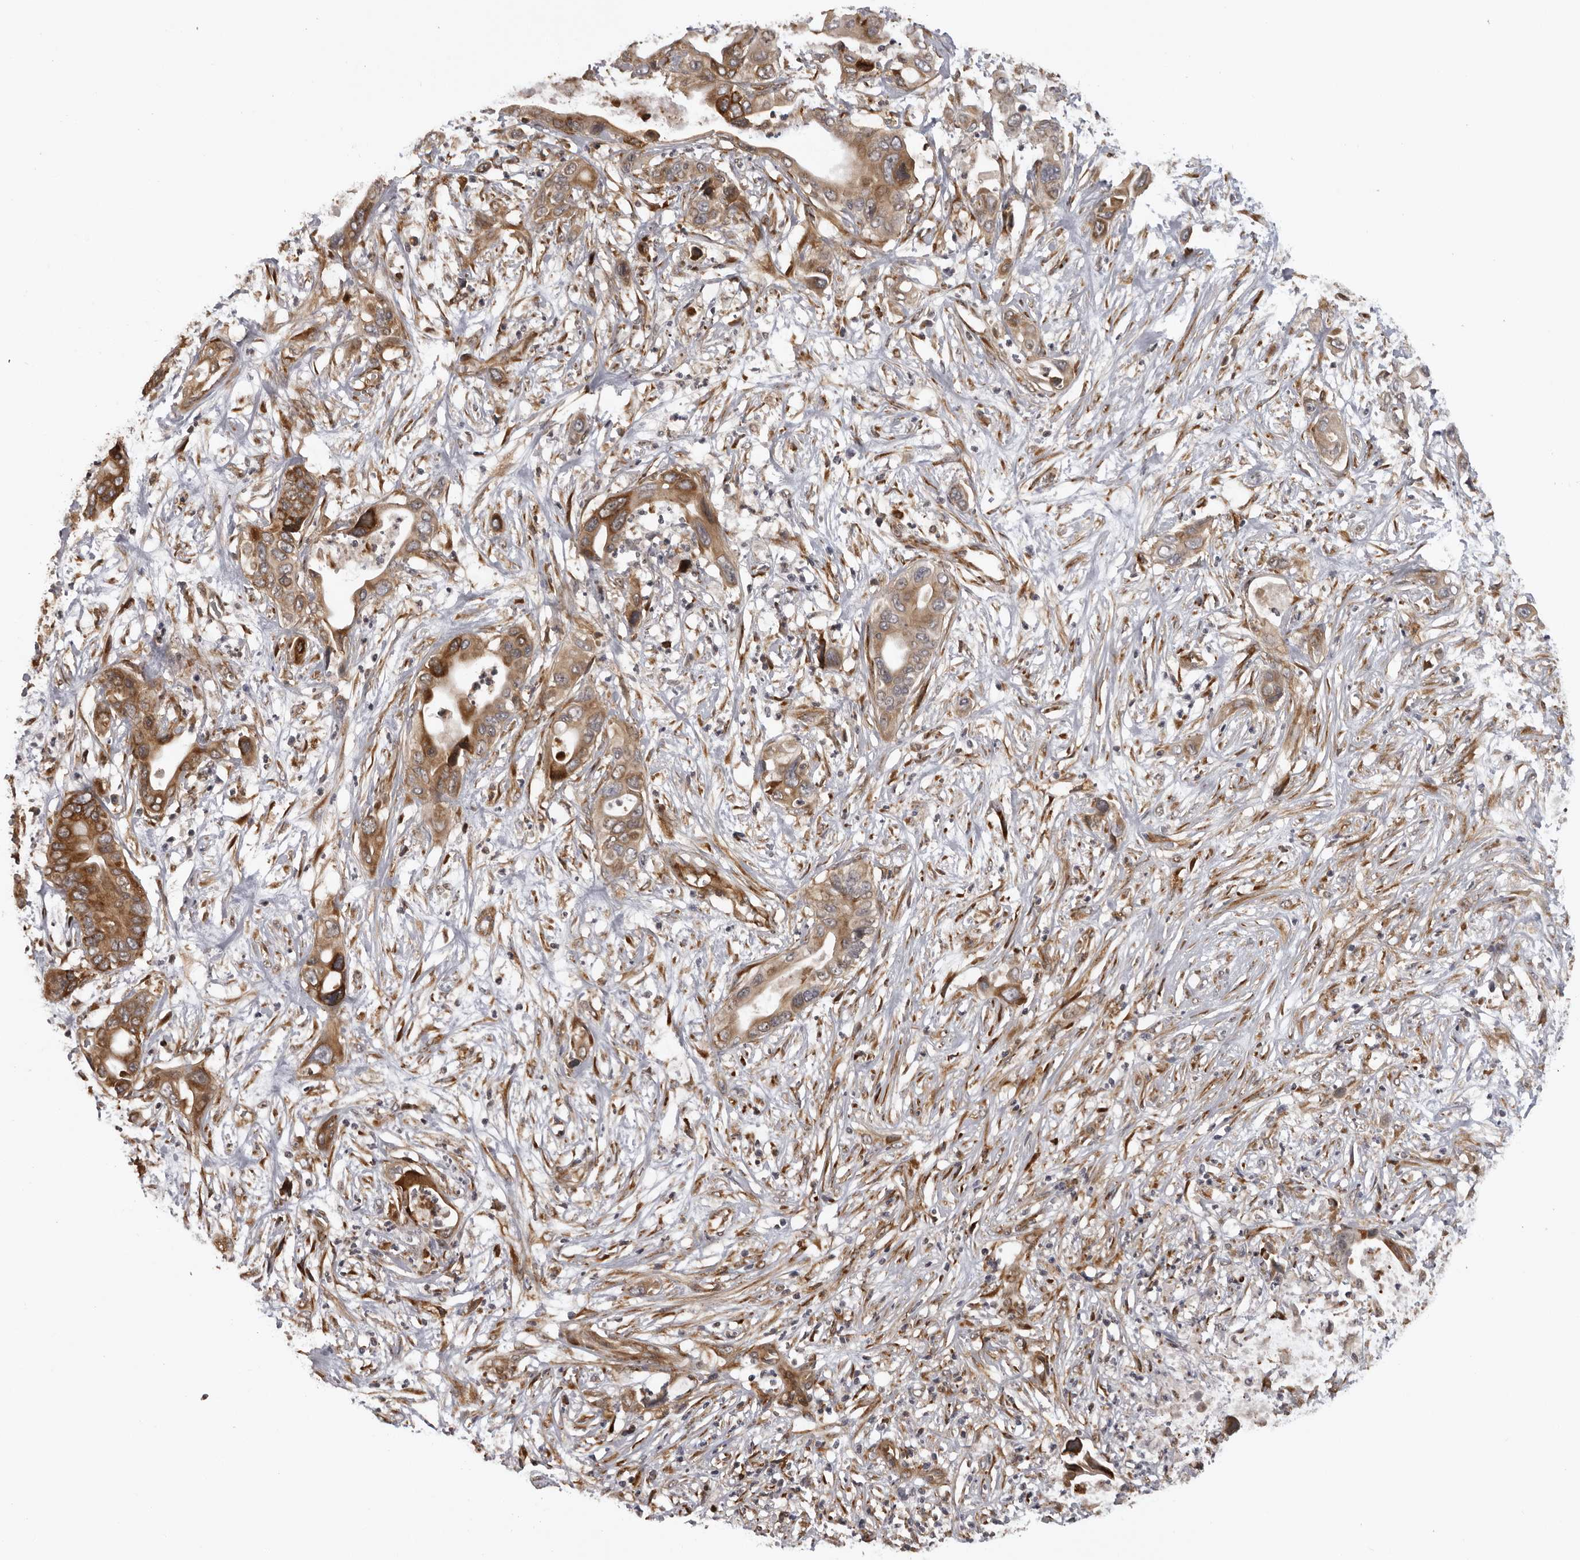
{"staining": {"intensity": "strong", "quantity": "25%-75%", "location": "cytoplasmic/membranous"}, "tissue": "pancreatic cancer", "cell_type": "Tumor cells", "image_type": "cancer", "snomed": [{"axis": "morphology", "description": "Adenocarcinoma, NOS"}, {"axis": "topography", "description": "Pancreas"}], "caption": "Pancreatic adenocarcinoma was stained to show a protein in brown. There is high levels of strong cytoplasmic/membranous expression in about 25%-75% of tumor cells.", "gene": "DNAH14", "patient": {"sex": "male", "age": 66}}